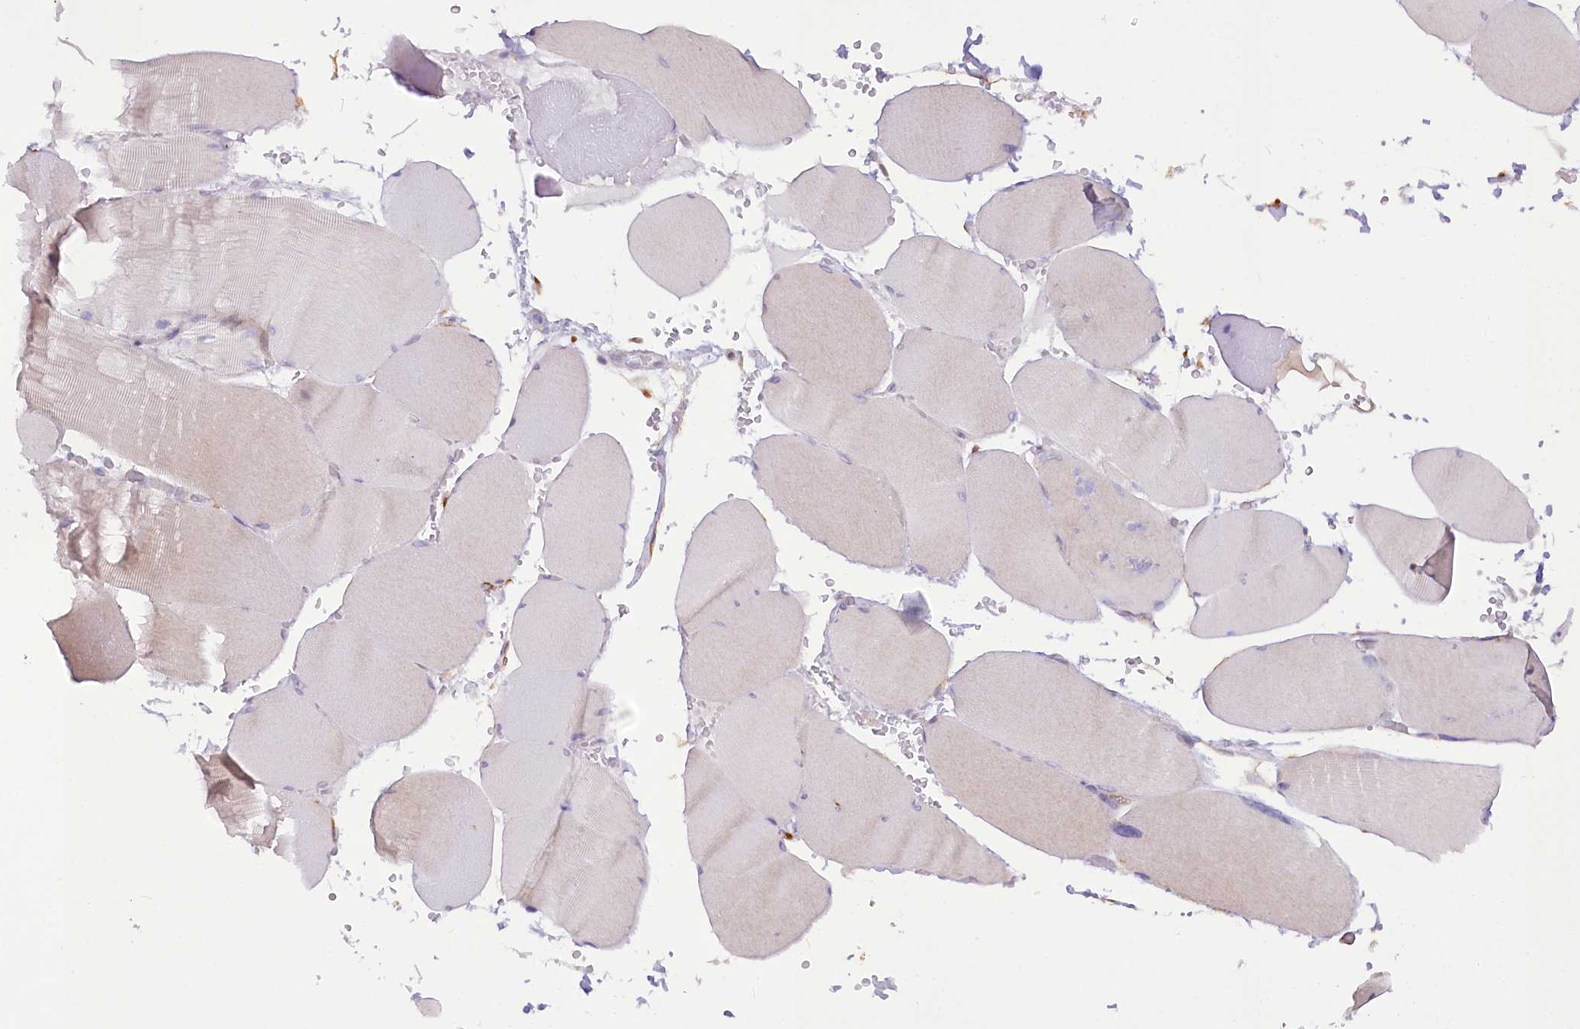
{"staining": {"intensity": "negative", "quantity": "none", "location": "none"}, "tissue": "skeletal muscle", "cell_type": "Myocytes", "image_type": "normal", "snomed": [{"axis": "morphology", "description": "Normal tissue, NOS"}, {"axis": "topography", "description": "Skeletal muscle"}, {"axis": "topography", "description": "Head-Neck"}], "caption": "Normal skeletal muscle was stained to show a protein in brown. There is no significant expression in myocytes.", "gene": "NCKAP5", "patient": {"sex": "male", "age": 66}}